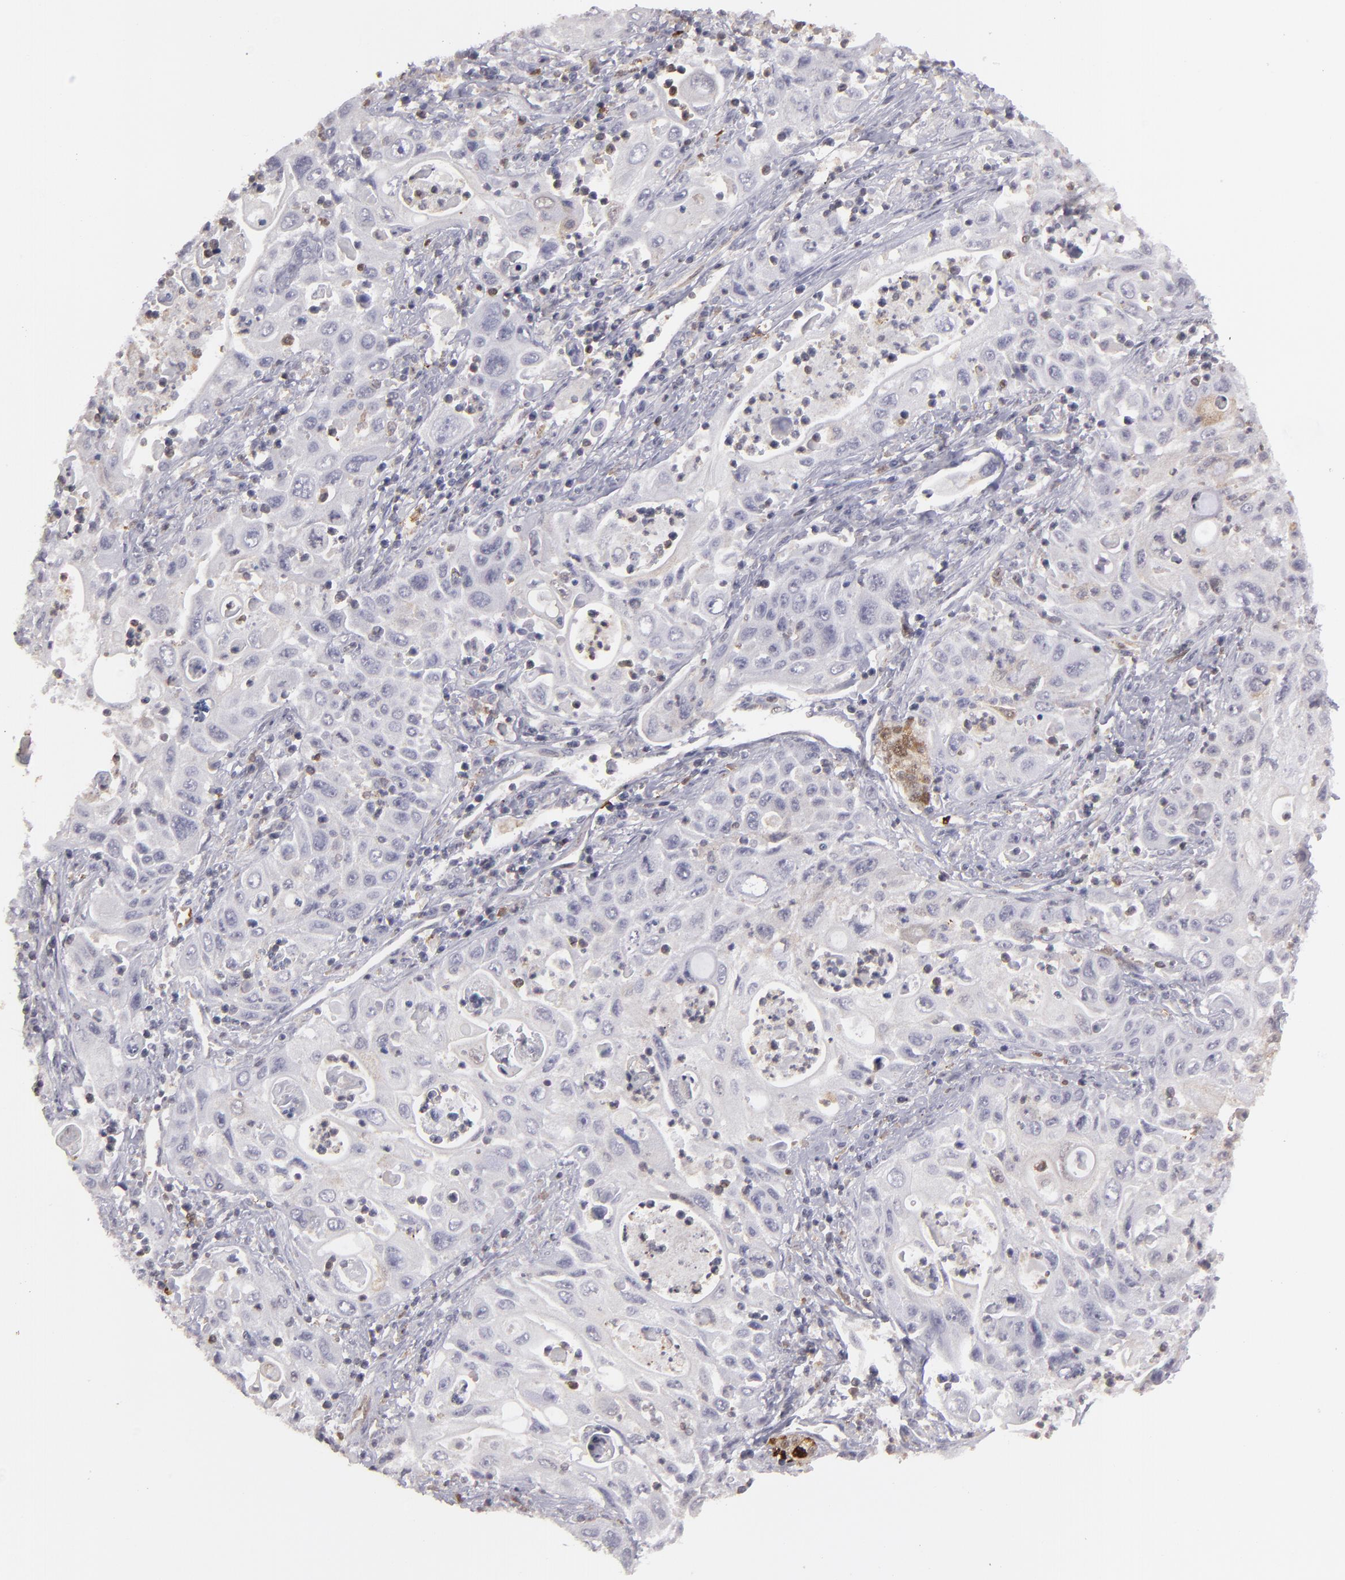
{"staining": {"intensity": "negative", "quantity": "none", "location": "none"}, "tissue": "pancreatic cancer", "cell_type": "Tumor cells", "image_type": "cancer", "snomed": [{"axis": "morphology", "description": "Adenocarcinoma, NOS"}, {"axis": "topography", "description": "Pancreas"}], "caption": "This is a image of immunohistochemistry staining of pancreatic cancer, which shows no positivity in tumor cells.", "gene": "SEMA3G", "patient": {"sex": "male", "age": 70}}